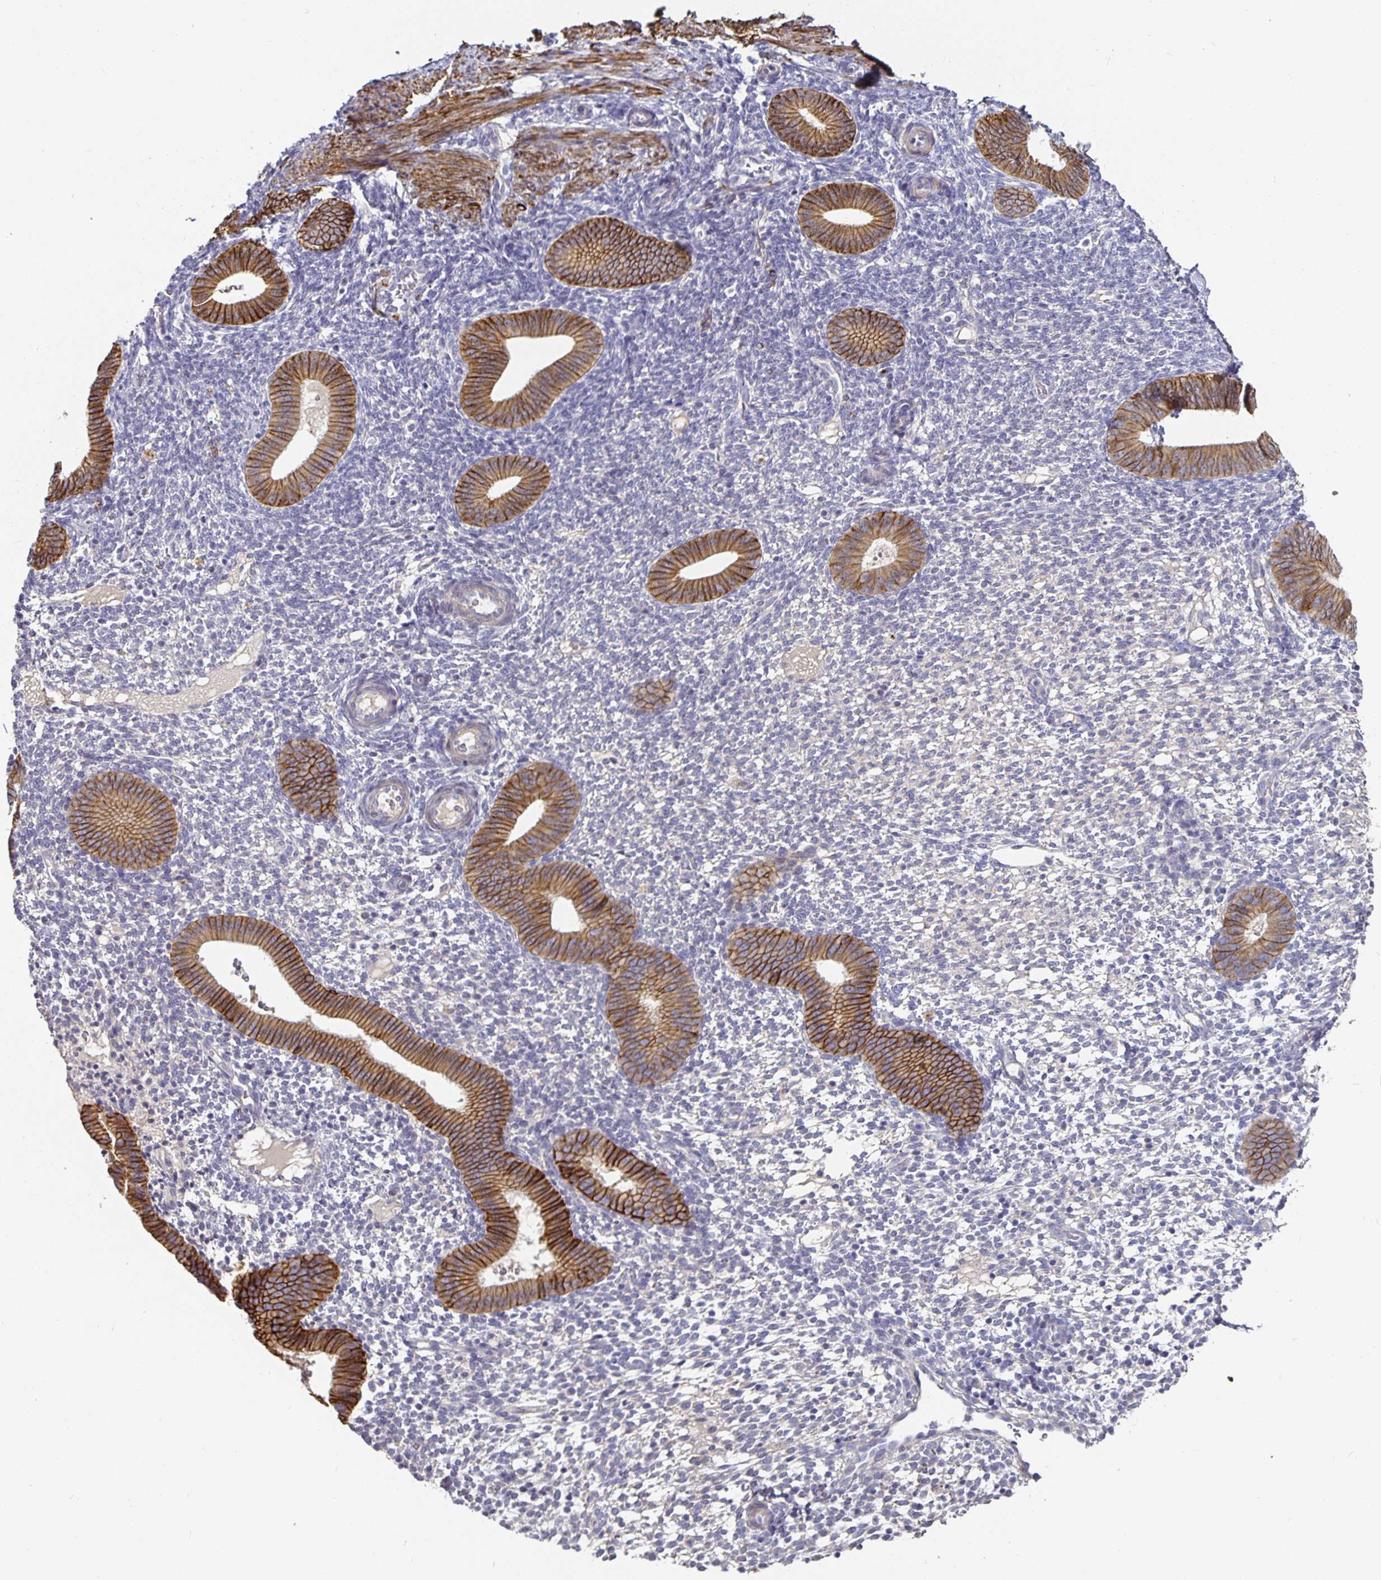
{"staining": {"intensity": "negative", "quantity": "none", "location": "none"}, "tissue": "endometrium", "cell_type": "Cells in endometrial stroma", "image_type": "normal", "snomed": [{"axis": "morphology", "description": "Normal tissue, NOS"}, {"axis": "topography", "description": "Endometrium"}], "caption": "Immunohistochemical staining of benign human endometrium shows no significant positivity in cells in endometrial stroma.", "gene": "CA12", "patient": {"sex": "female", "age": 40}}